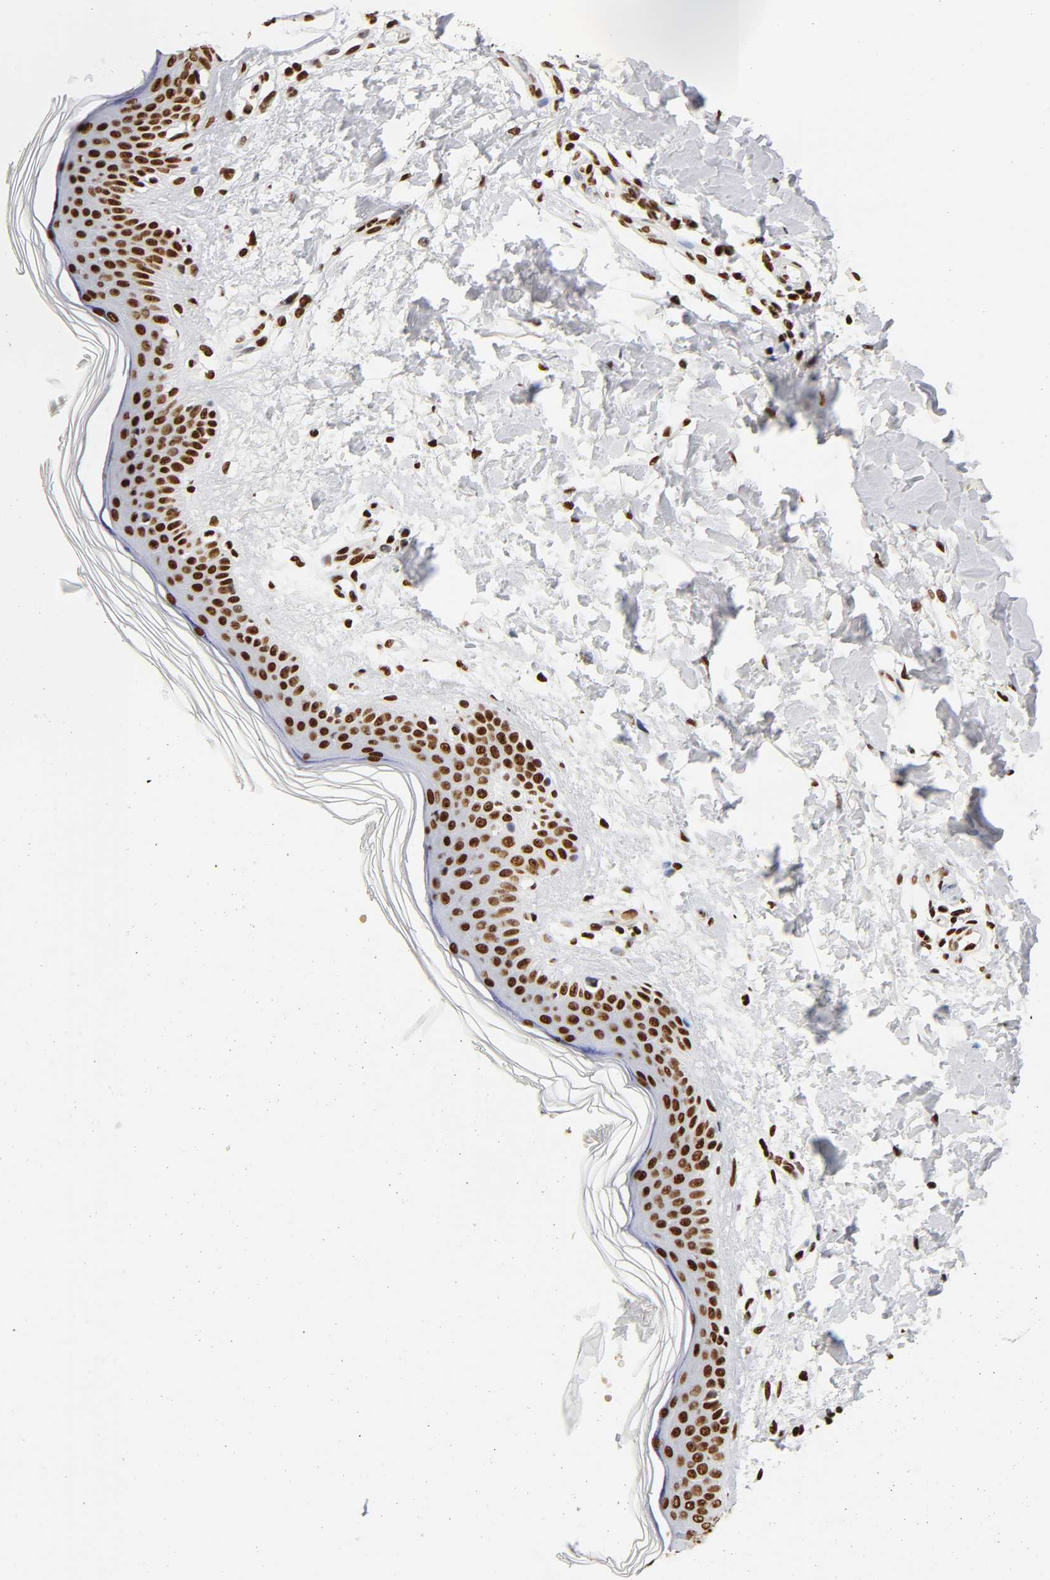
{"staining": {"intensity": "strong", "quantity": ">75%", "location": "nuclear"}, "tissue": "skin", "cell_type": "Fibroblasts", "image_type": "normal", "snomed": [{"axis": "morphology", "description": "Normal tissue, NOS"}, {"axis": "topography", "description": "Skin"}], "caption": "Human skin stained for a protein (brown) demonstrates strong nuclear positive expression in about >75% of fibroblasts.", "gene": "XRCC6", "patient": {"sex": "female", "age": 56}}